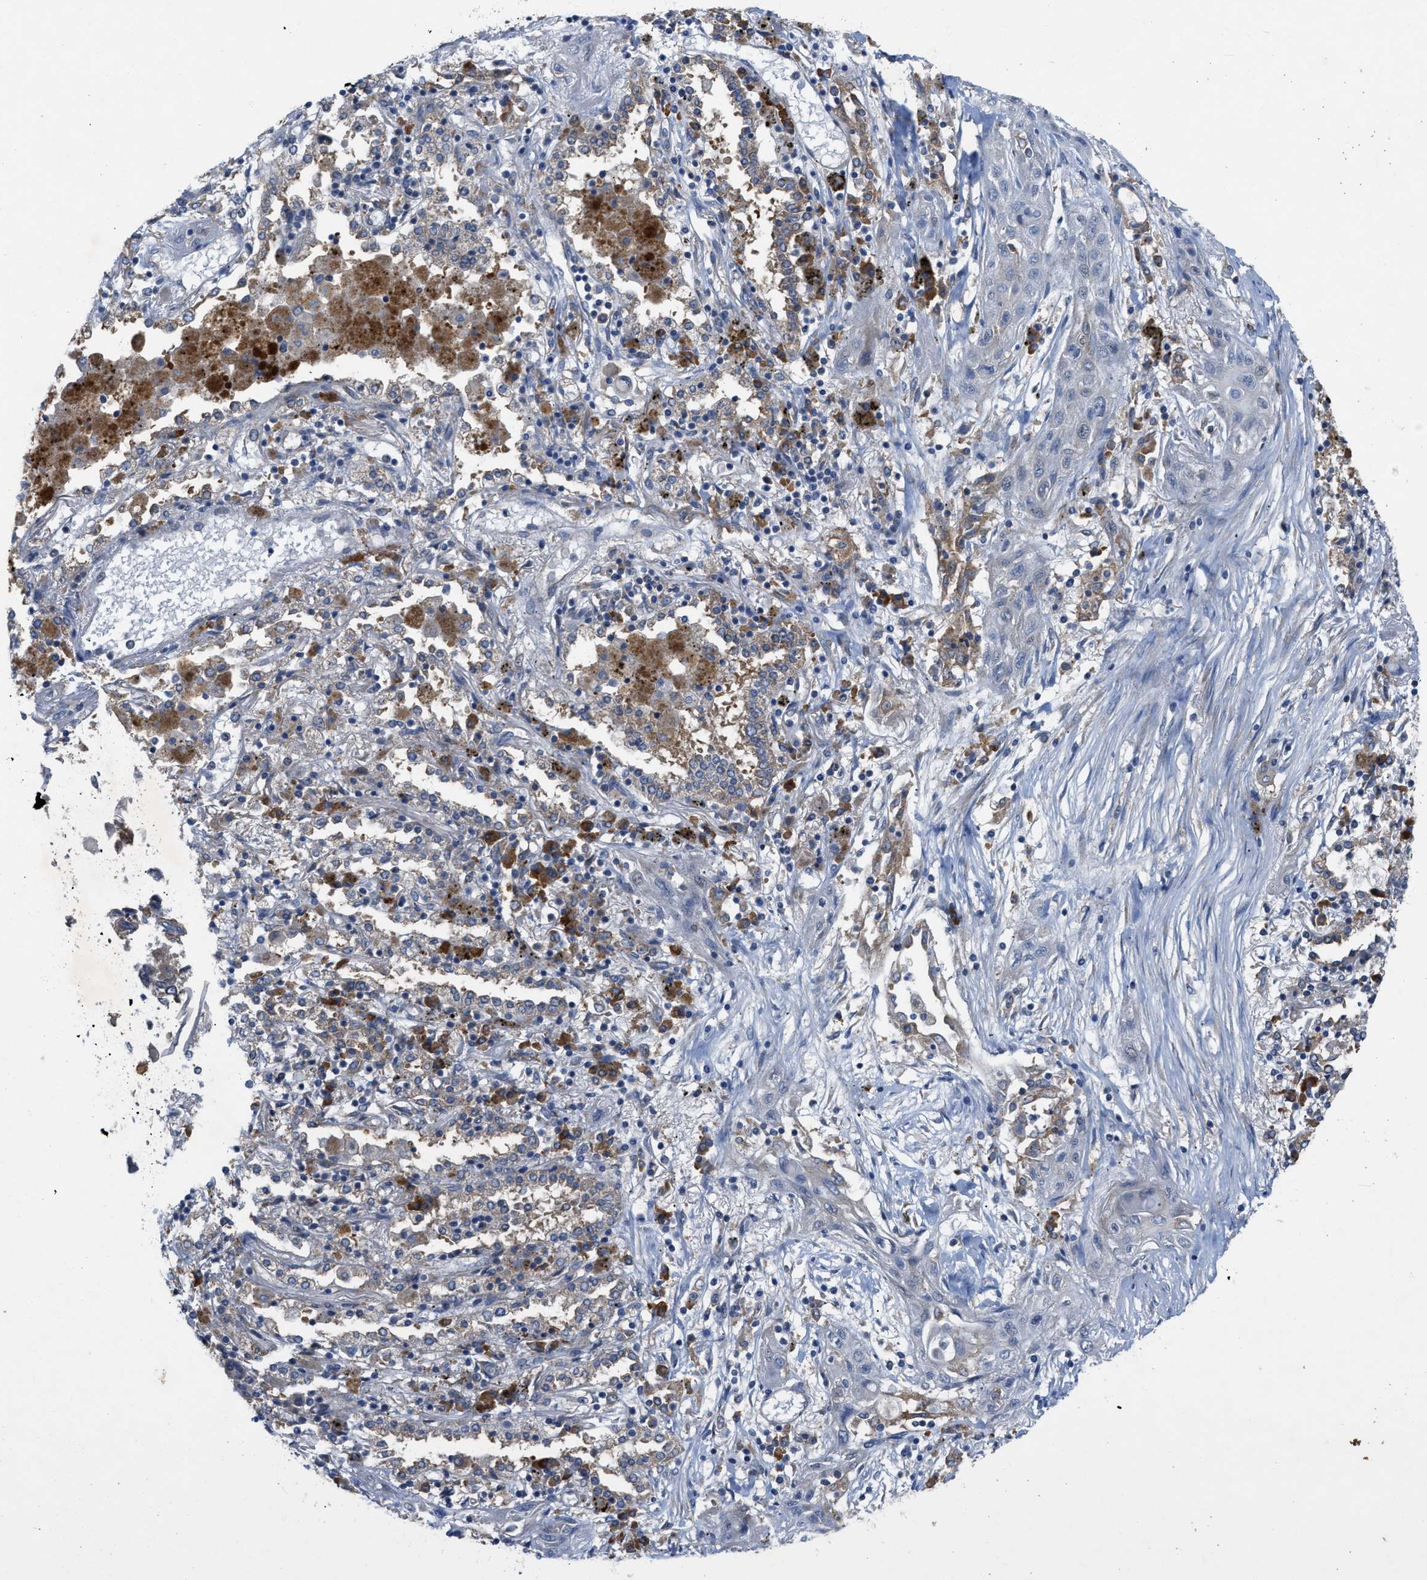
{"staining": {"intensity": "negative", "quantity": "none", "location": "none"}, "tissue": "lung cancer", "cell_type": "Tumor cells", "image_type": "cancer", "snomed": [{"axis": "morphology", "description": "Squamous cell carcinoma, NOS"}, {"axis": "topography", "description": "Lung"}], "caption": "DAB (3,3'-diaminobenzidine) immunohistochemical staining of human lung squamous cell carcinoma demonstrates no significant positivity in tumor cells. Nuclei are stained in blue.", "gene": "TMEM131", "patient": {"sex": "female", "age": 47}}